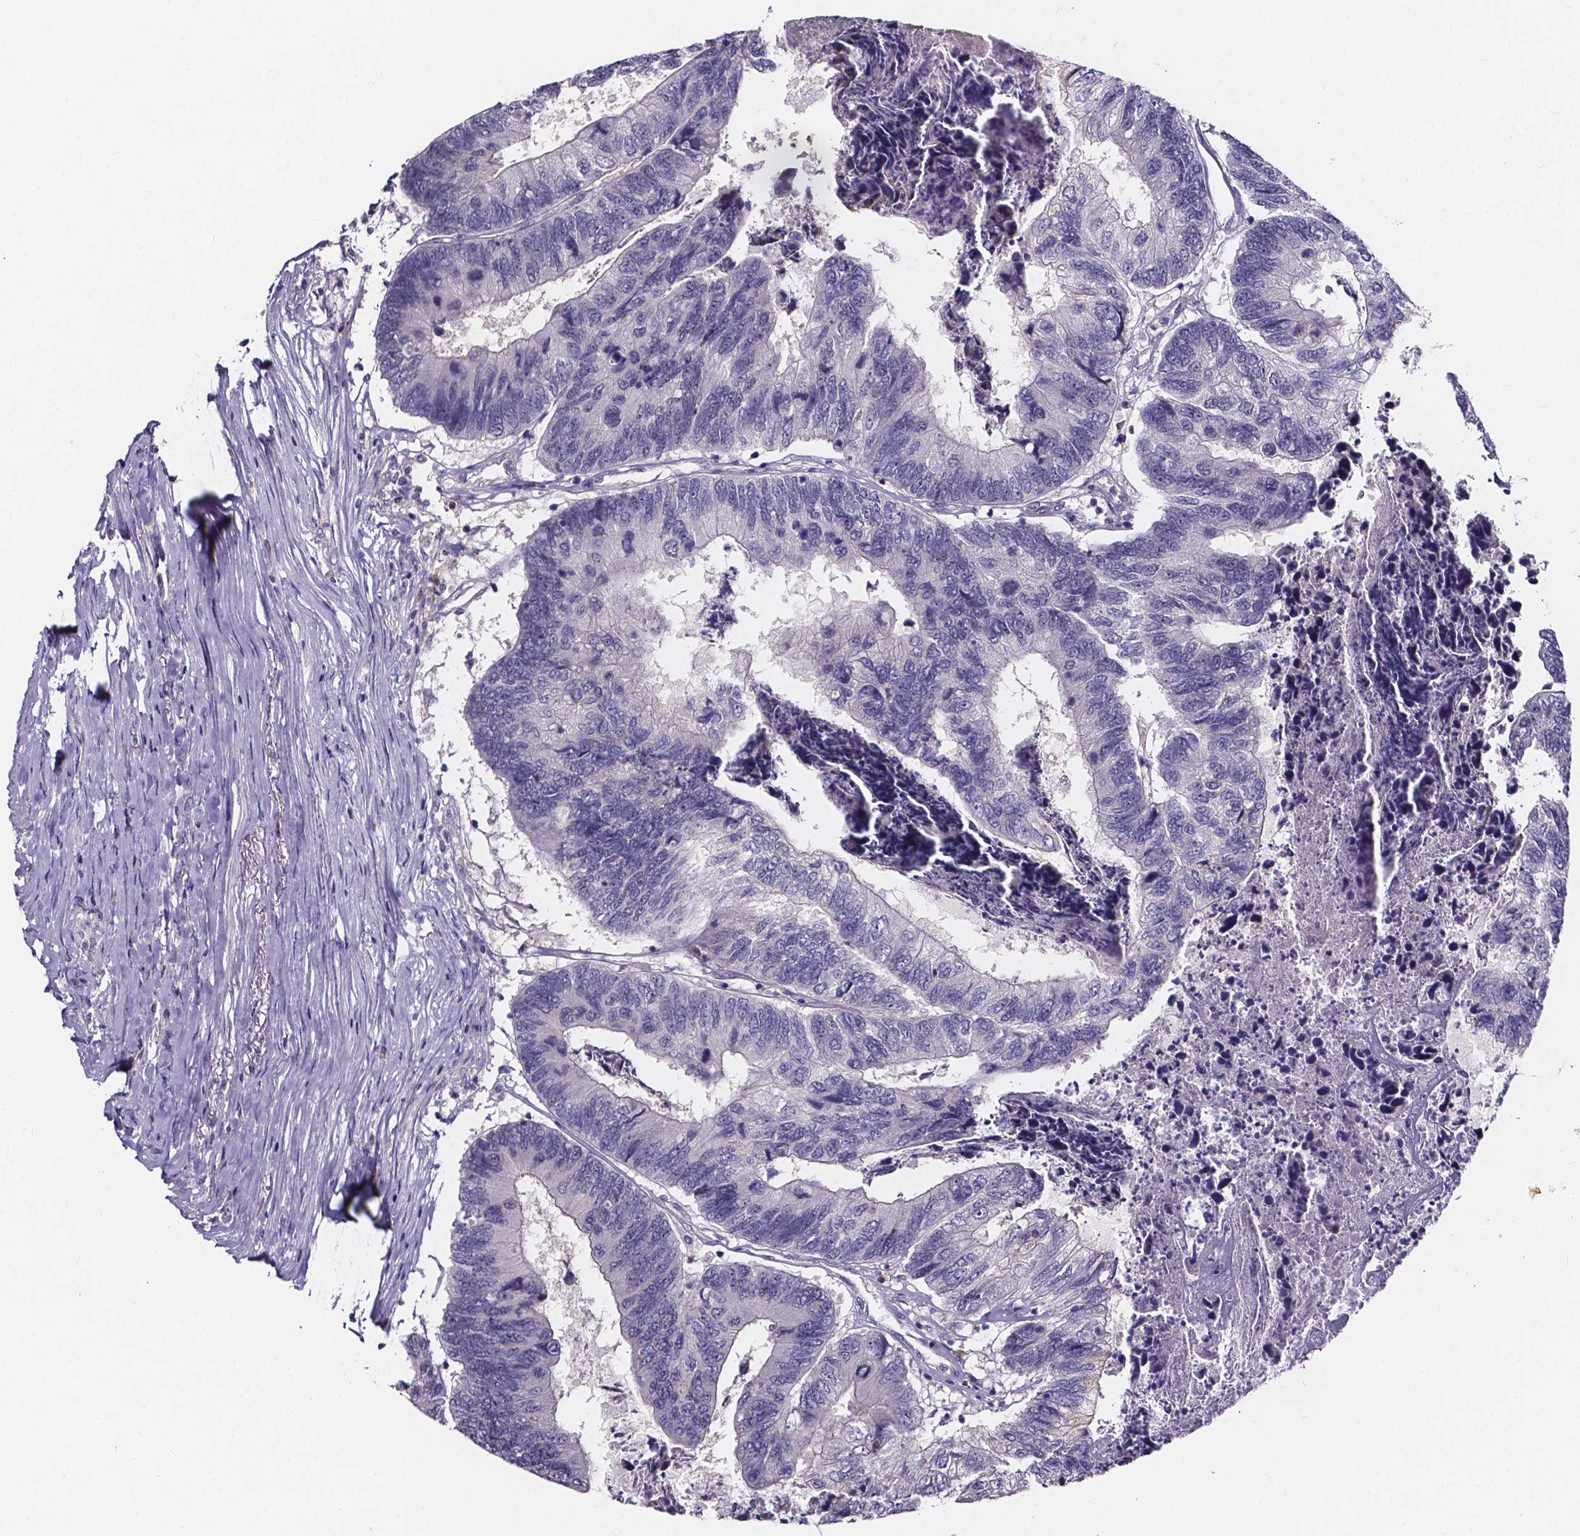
{"staining": {"intensity": "negative", "quantity": "none", "location": "none"}, "tissue": "colorectal cancer", "cell_type": "Tumor cells", "image_type": "cancer", "snomed": [{"axis": "morphology", "description": "Adenocarcinoma, NOS"}, {"axis": "topography", "description": "Colon"}], "caption": "A high-resolution micrograph shows immunohistochemistry (IHC) staining of colorectal cancer, which reveals no significant staining in tumor cells.", "gene": "SPOCD1", "patient": {"sex": "female", "age": 67}}